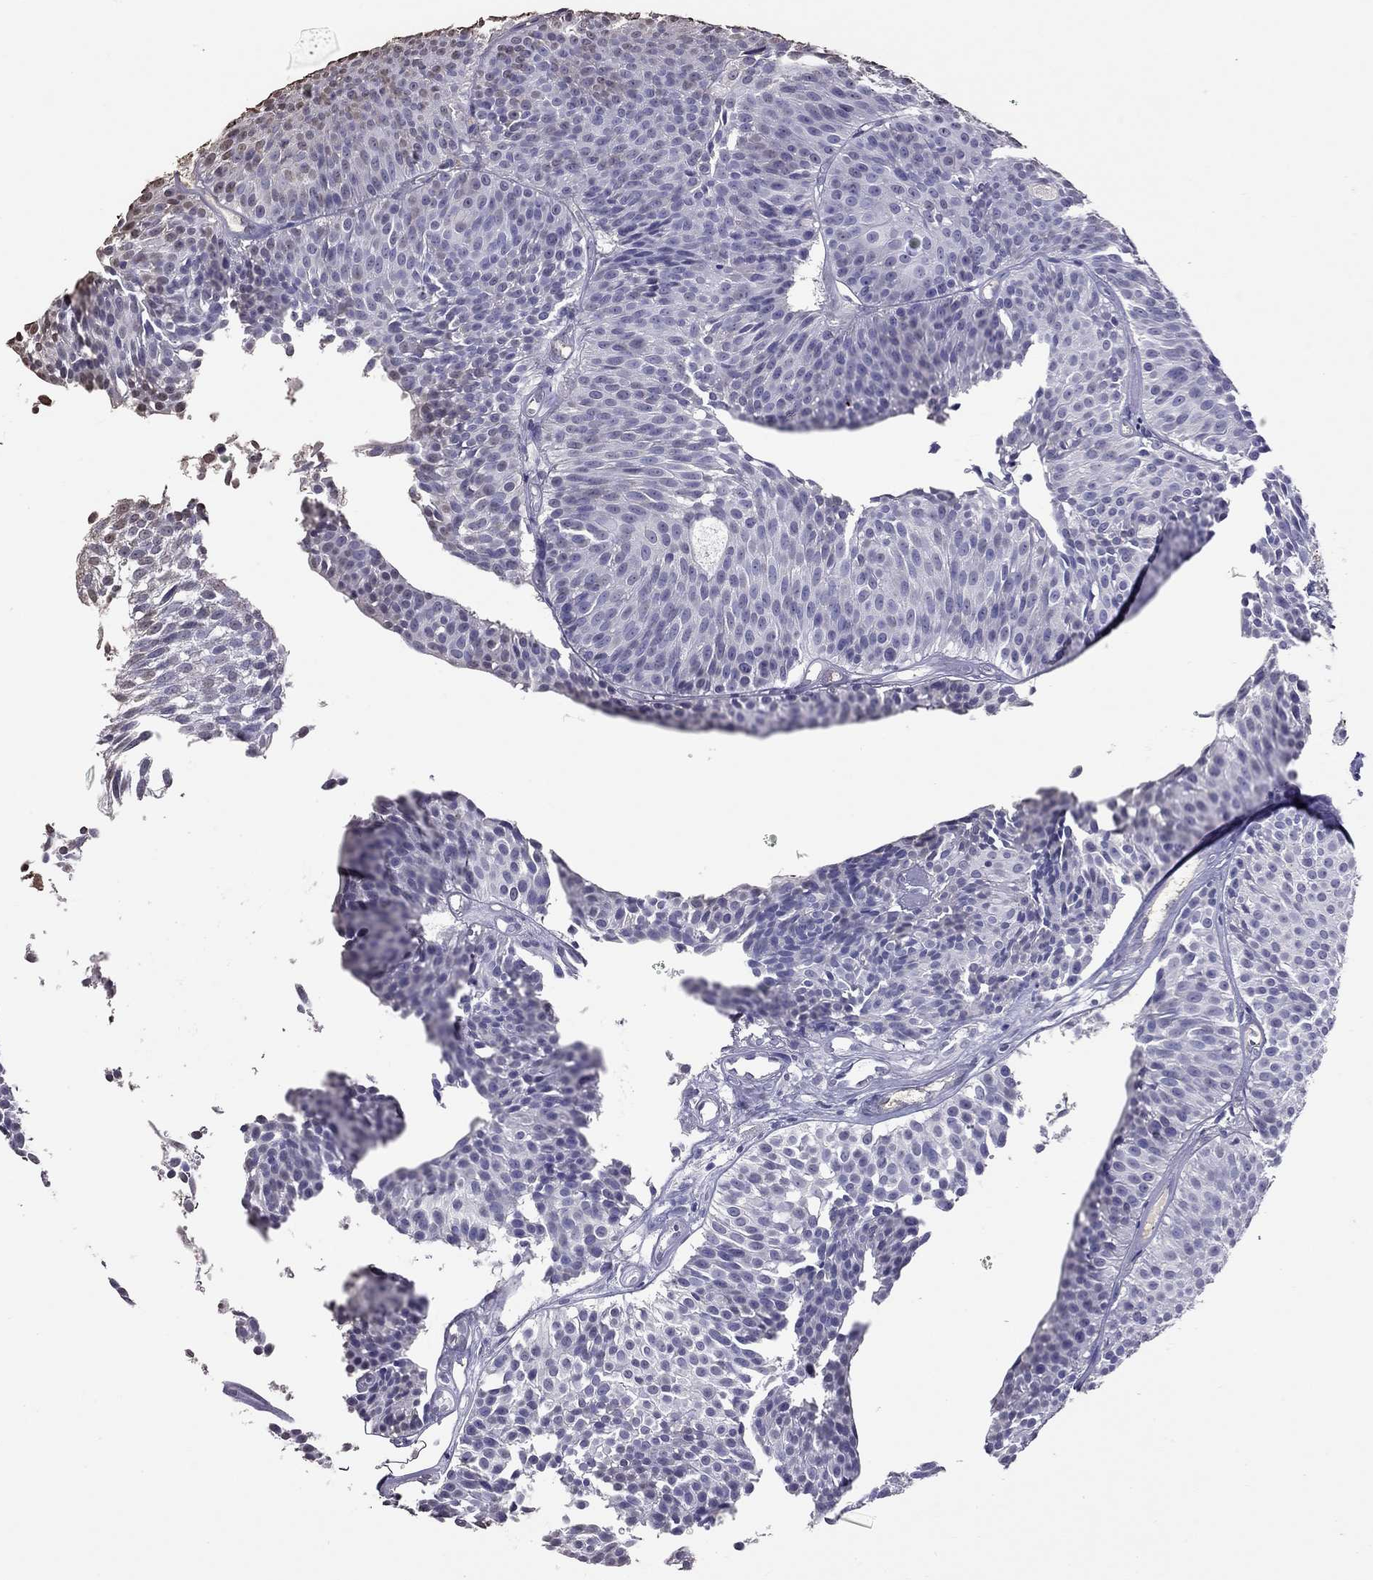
{"staining": {"intensity": "negative", "quantity": "none", "location": "none"}, "tissue": "urothelial cancer", "cell_type": "Tumor cells", "image_type": "cancer", "snomed": [{"axis": "morphology", "description": "Urothelial carcinoma, Low grade"}, {"axis": "topography", "description": "Urinary bladder"}], "caption": "DAB (3,3'-diaminobenzidine) immunohistochemical staining of low-grade urothelial carcinoma demonstrates no significant positivity in tumor cells. (Immunohistochemistry (ihc), brightfield microscopy, high magnification).", "gene": "SUN3", "patient": {"sex": "male", "age": 63}}